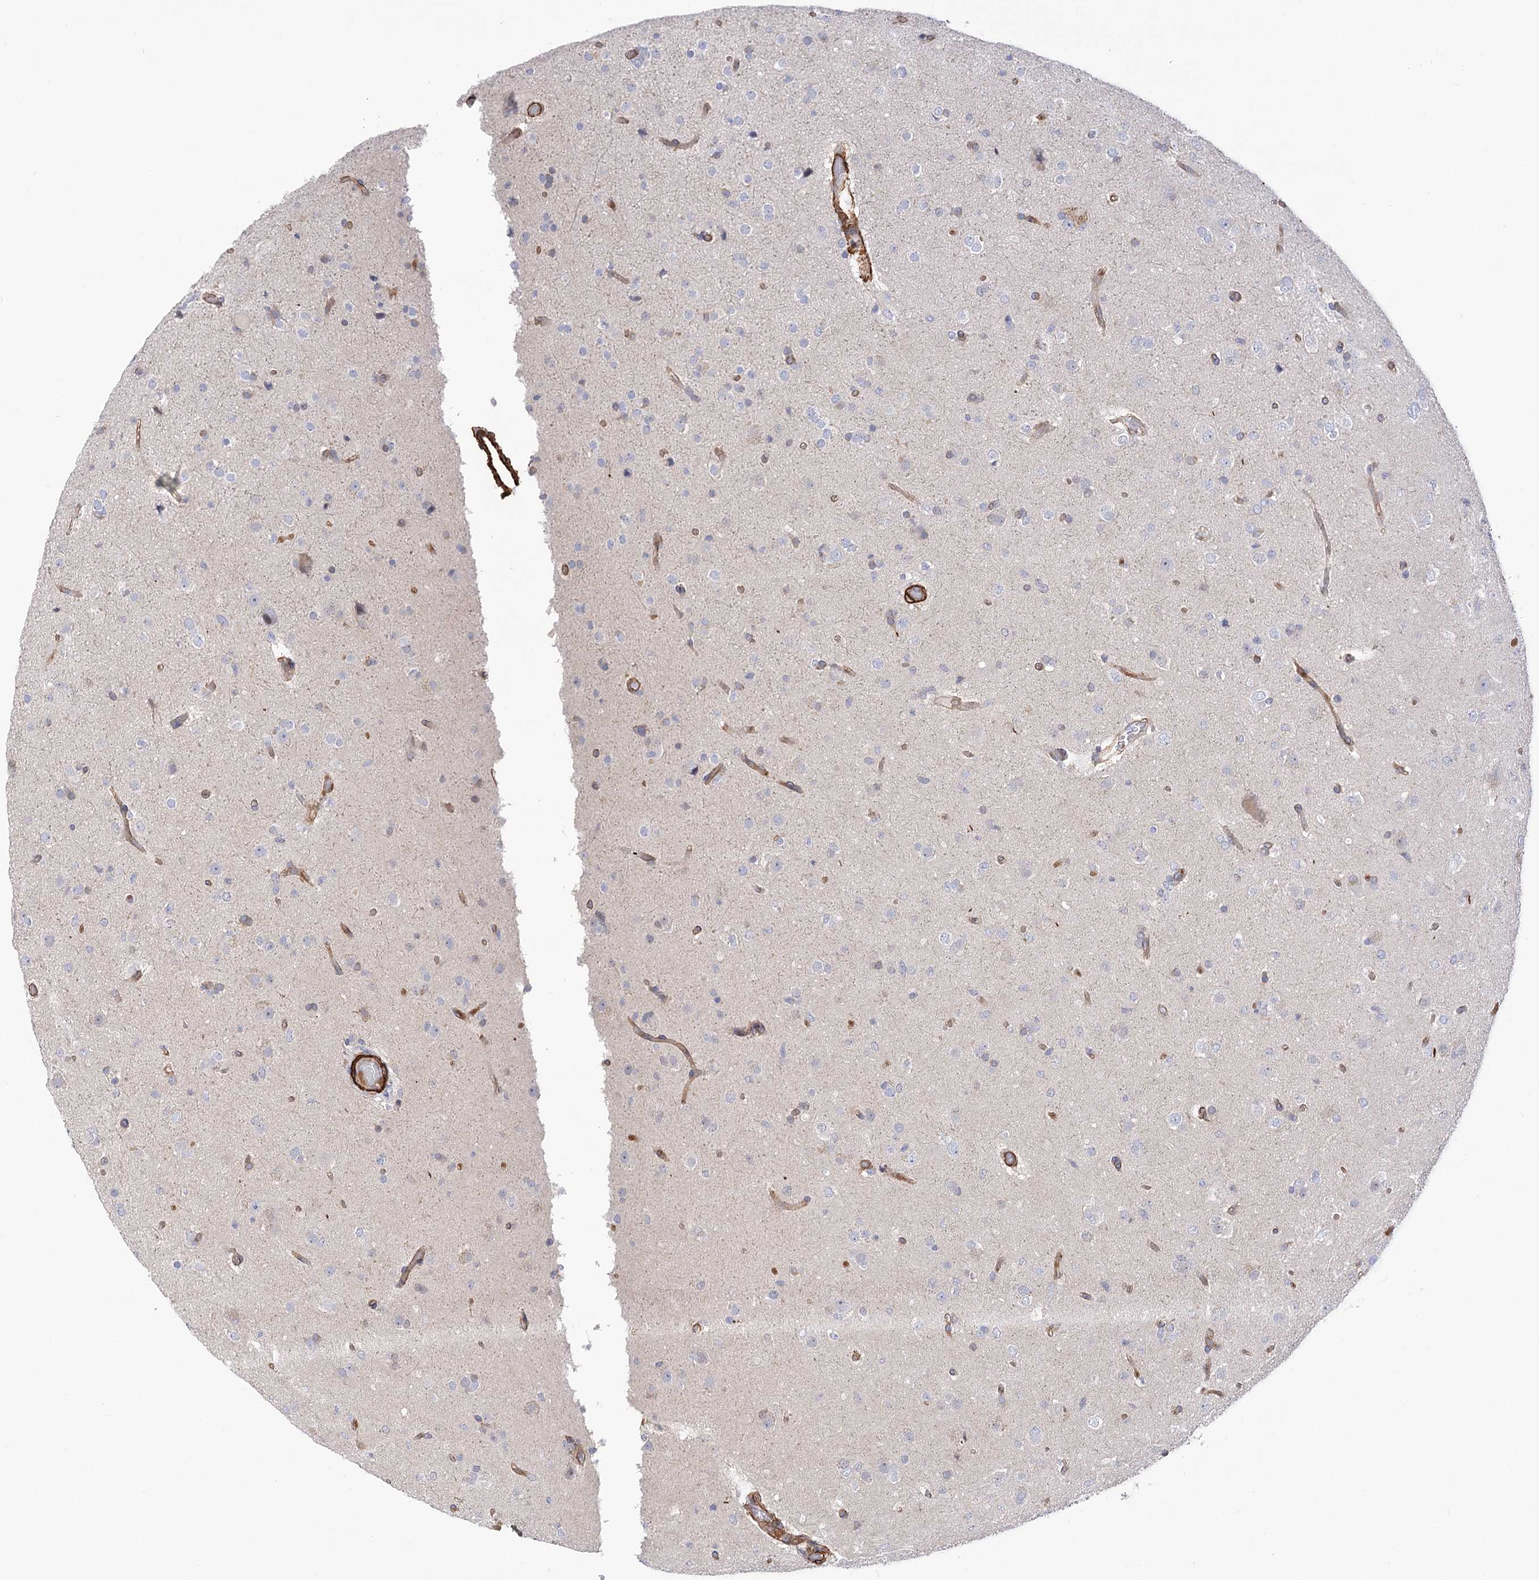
{"staining": {"intensity": "negative", "quantity": "none", "location": "none"}, "tissue": "glioma", "cell_type": "Tumor cells", "image_type": "cancer", "snomed": [{"axis": "morphology", "description": "Glioma, malignant, Low grade"}, {"axis": "topography", "description": "Brain"}], "caption": "High magnification brightfield microscopy of glioma stained with DAB (brown) and counterstained with hematoxylin (blue): tumor cells show no significant positivity.", "gene": "WASHC3", "patient": {"sex": "male", "age": 65}}